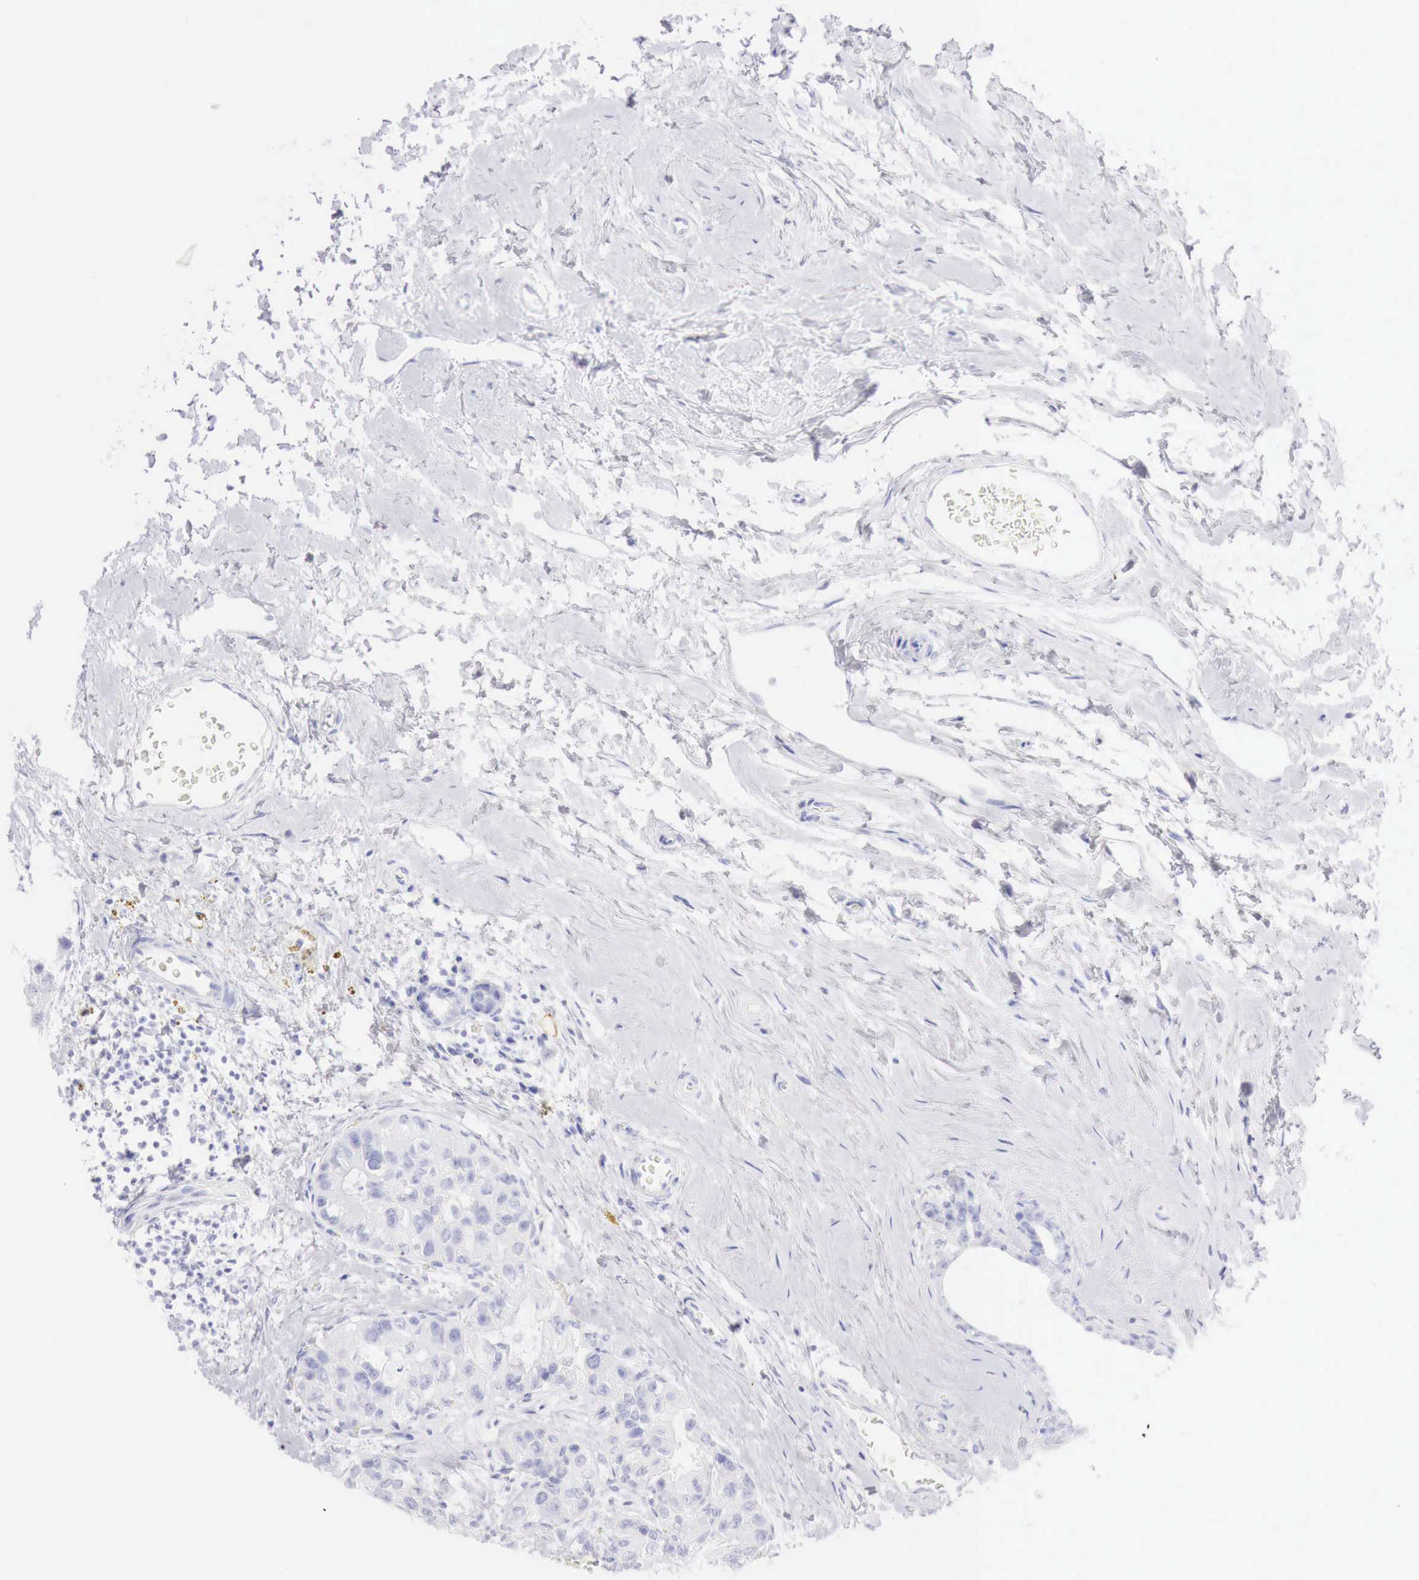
{"staining": {"intensity": "negative", "quantity": "none", "location": "none"}, "tissue": "breast cancer", "cell_type": "Tumor cells", "image_type": "cancer", "snomed": [{"axis": "morphology", "description": "Duct carcinoma"}, {"axis": "topography", "description": "Breast"}], "caption": "Immunohistochemistry (IHC) photomicrograph of human breast cancer (intraductal carcinoma) stained for a protein (brown), which exhibits no staining in tumor cells.", "gene": "INHA", "patient": {"sex": "female", "age": 69}}